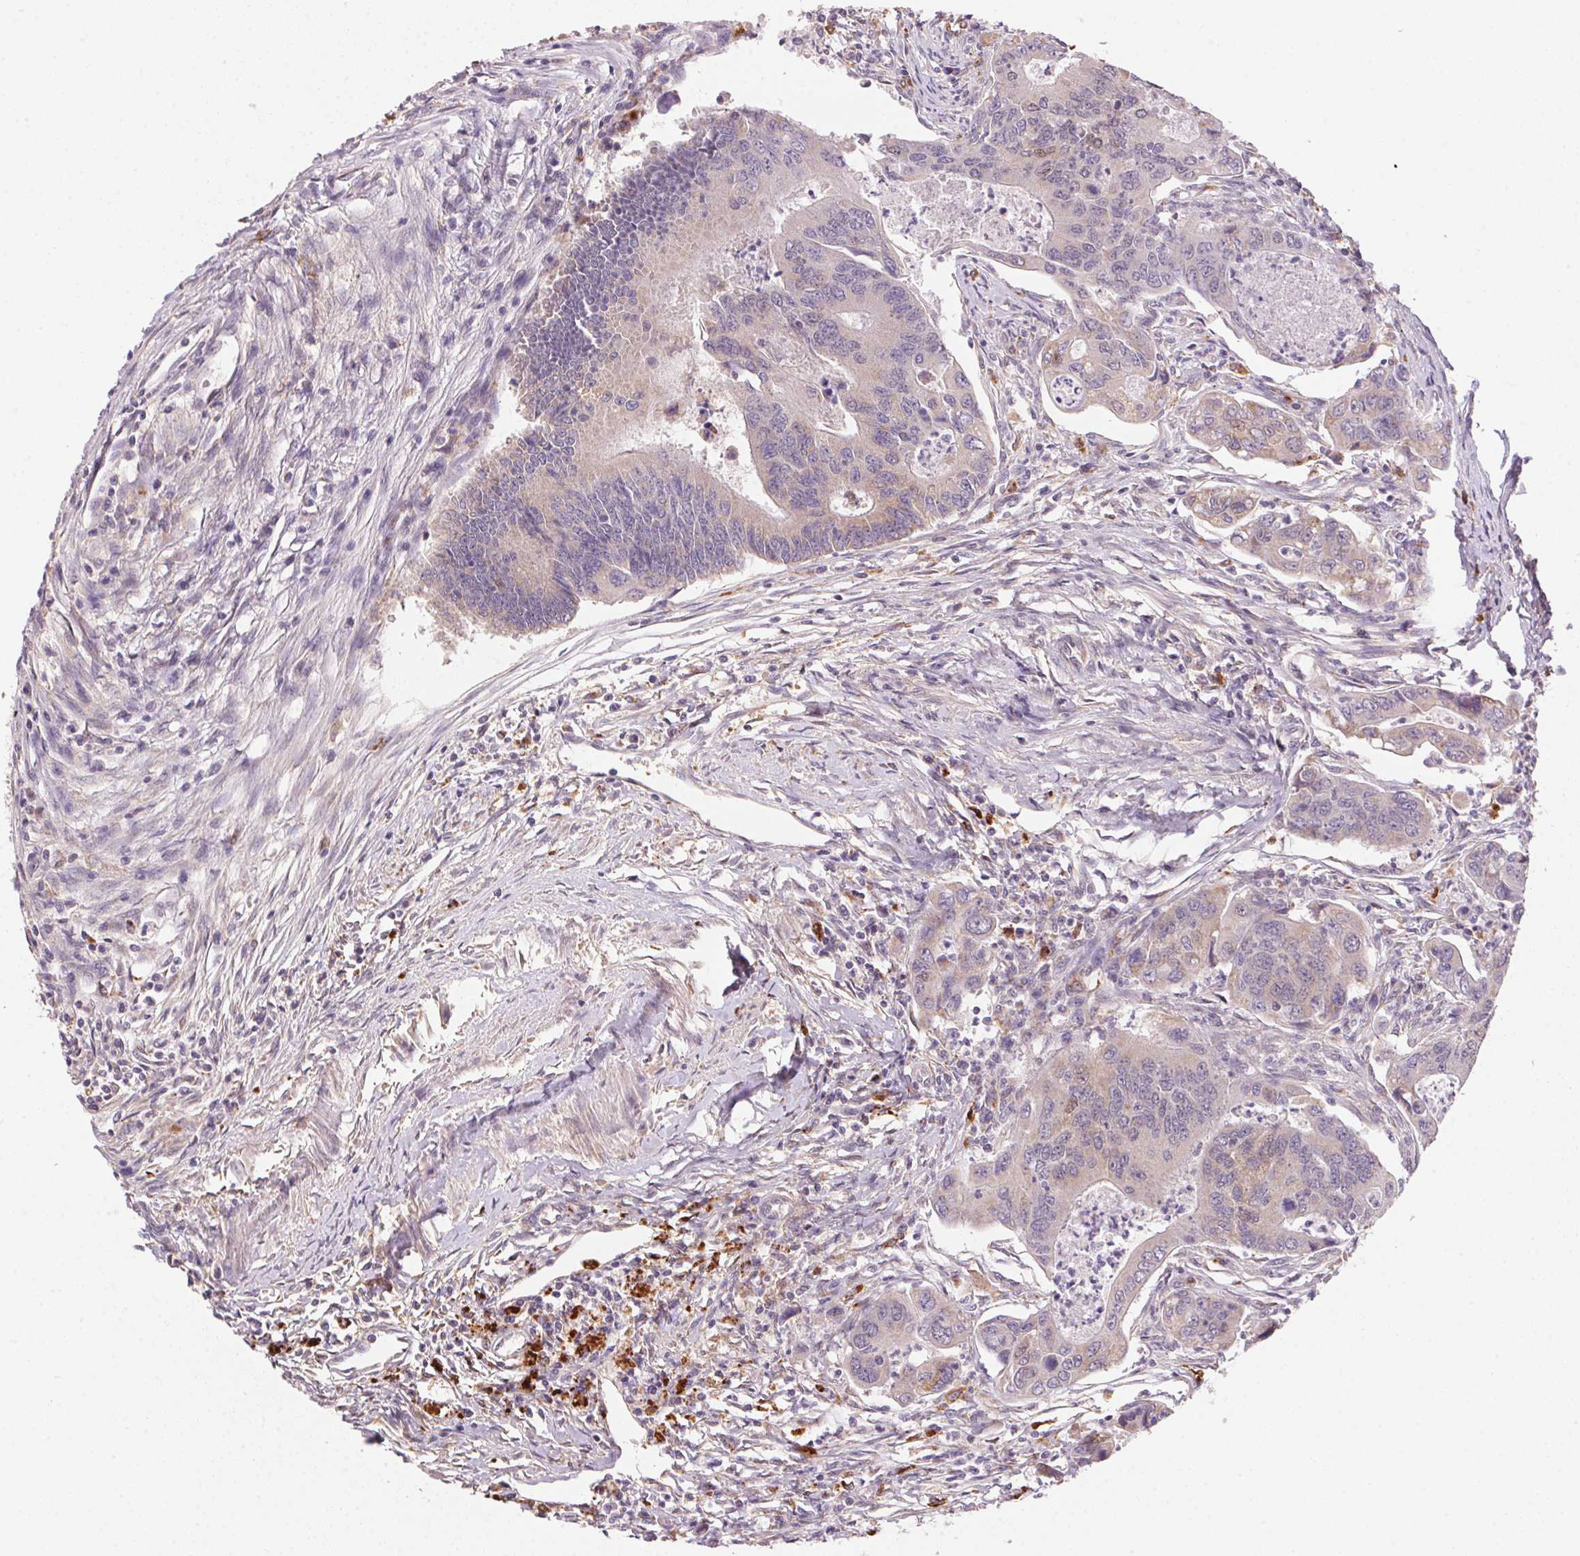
{"staining": {"intensity": "weak", "quantity": "<25%", "location": "cytoplasmic/membranous"}, "tissue": "colorectal cancer", "cell_type": "Tumor cells", "image_type": "cancer", "snomed": [{"axis": "morphology", "description": "Adenocarcinoma, NOS"}, {"axis": "topography", "description": "Colon"}], "caption": "Immunohistochemistry of human adenocarcinoma (colorectal) demonstrates no positivity in tumor cells. The staining is performed using DAB brown chromogen with nuclei counter-stained in using hematoxylin.", "gene": "ADH5", "patient": {"sex": "female", "age": 67}}